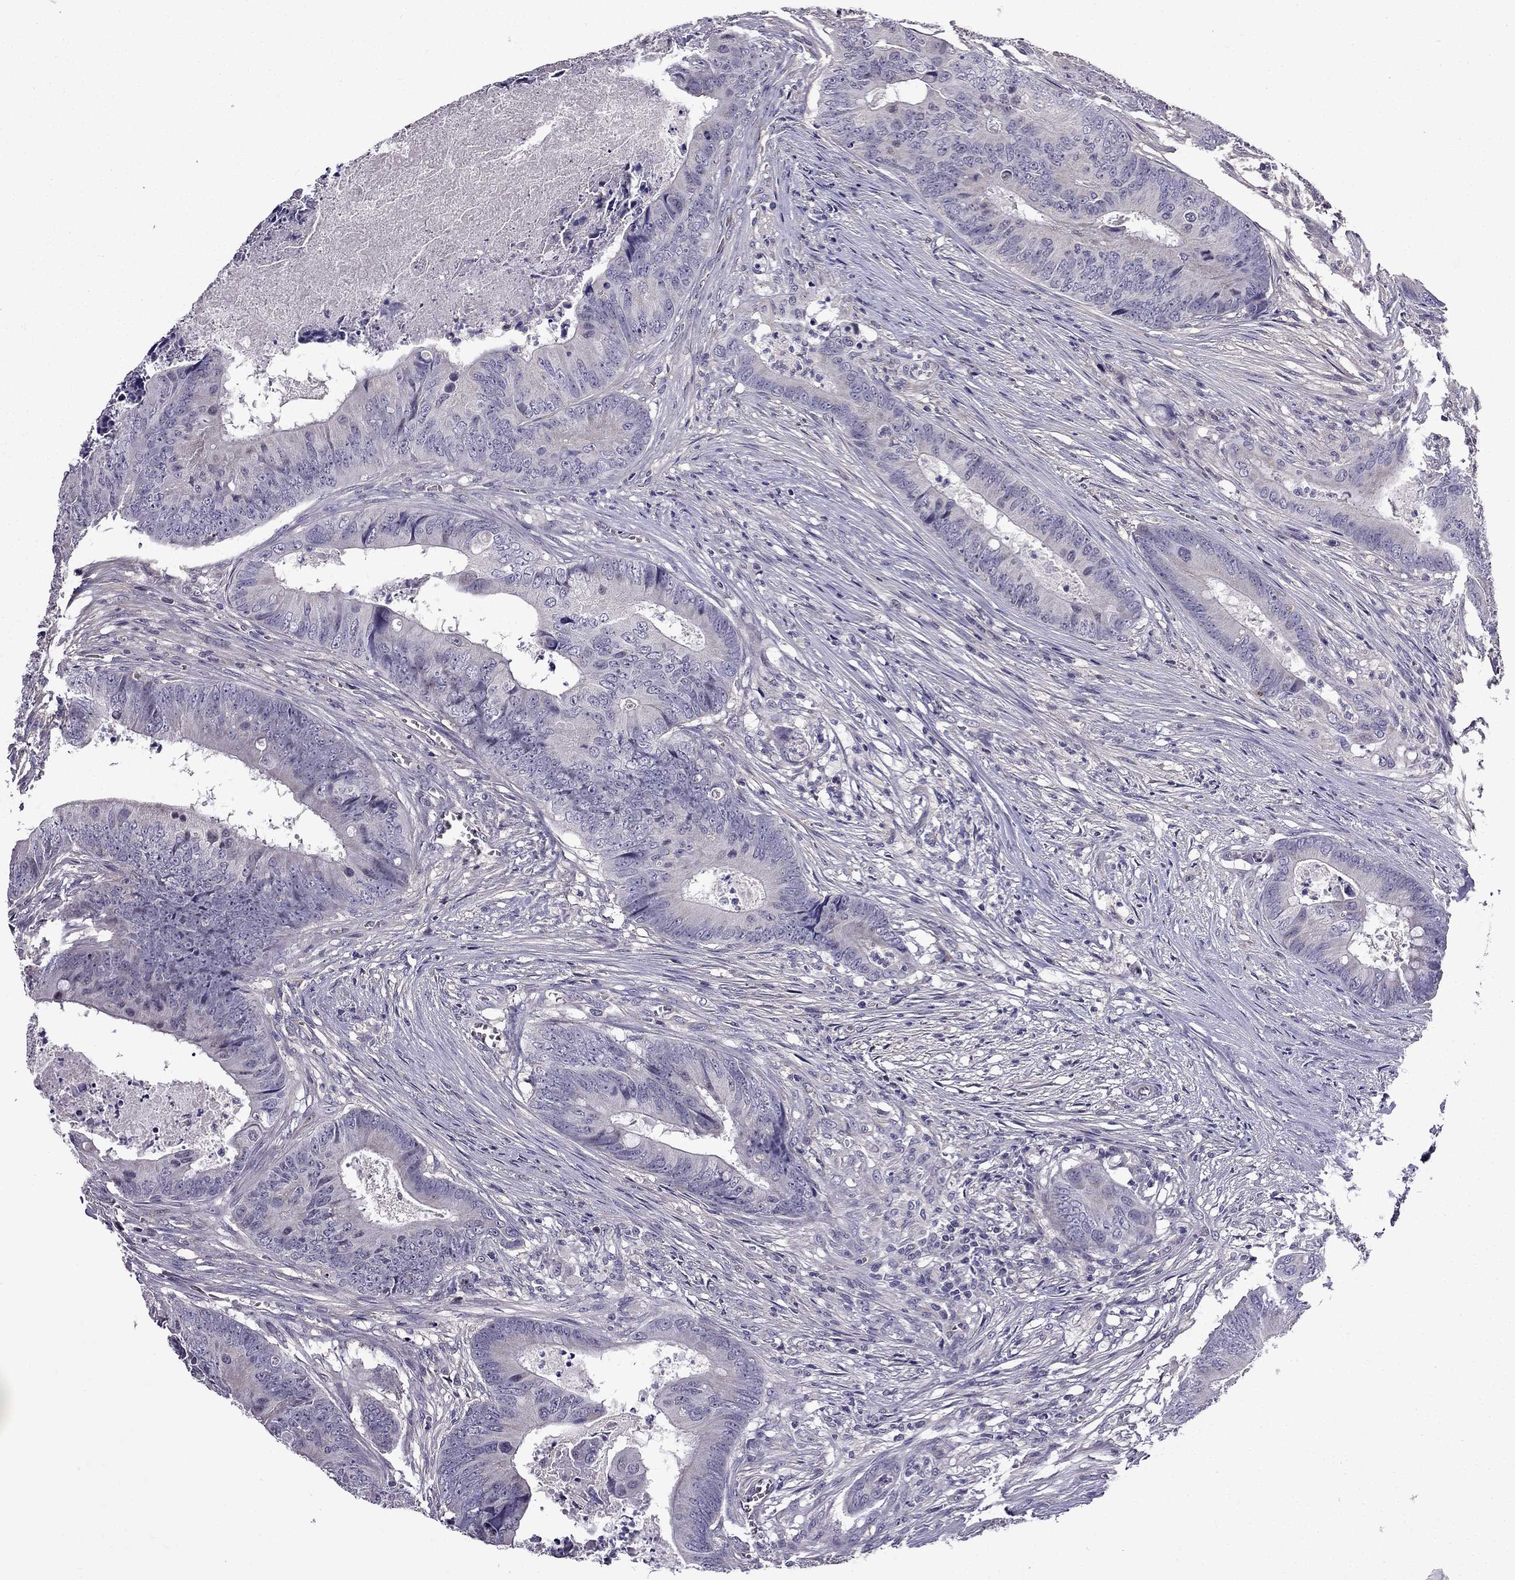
{"staining": {"intensity": "negative", "quantity": "none", "location": "none"}, "tissue": "colorectal cancer", "cell_type": "Tumor cells", "image_type": "cancer", "snomed": [{"axis": "morphology", "description": "Adenocarcinoma, NOS"}, {"axis": "topography", "description": "Colon"}], "caption": "Tumor cells are negative for brown protein staining in colorectal cancer.", "gene": "SLC6A2", "patient": {"sex": "male", "age": 84}}